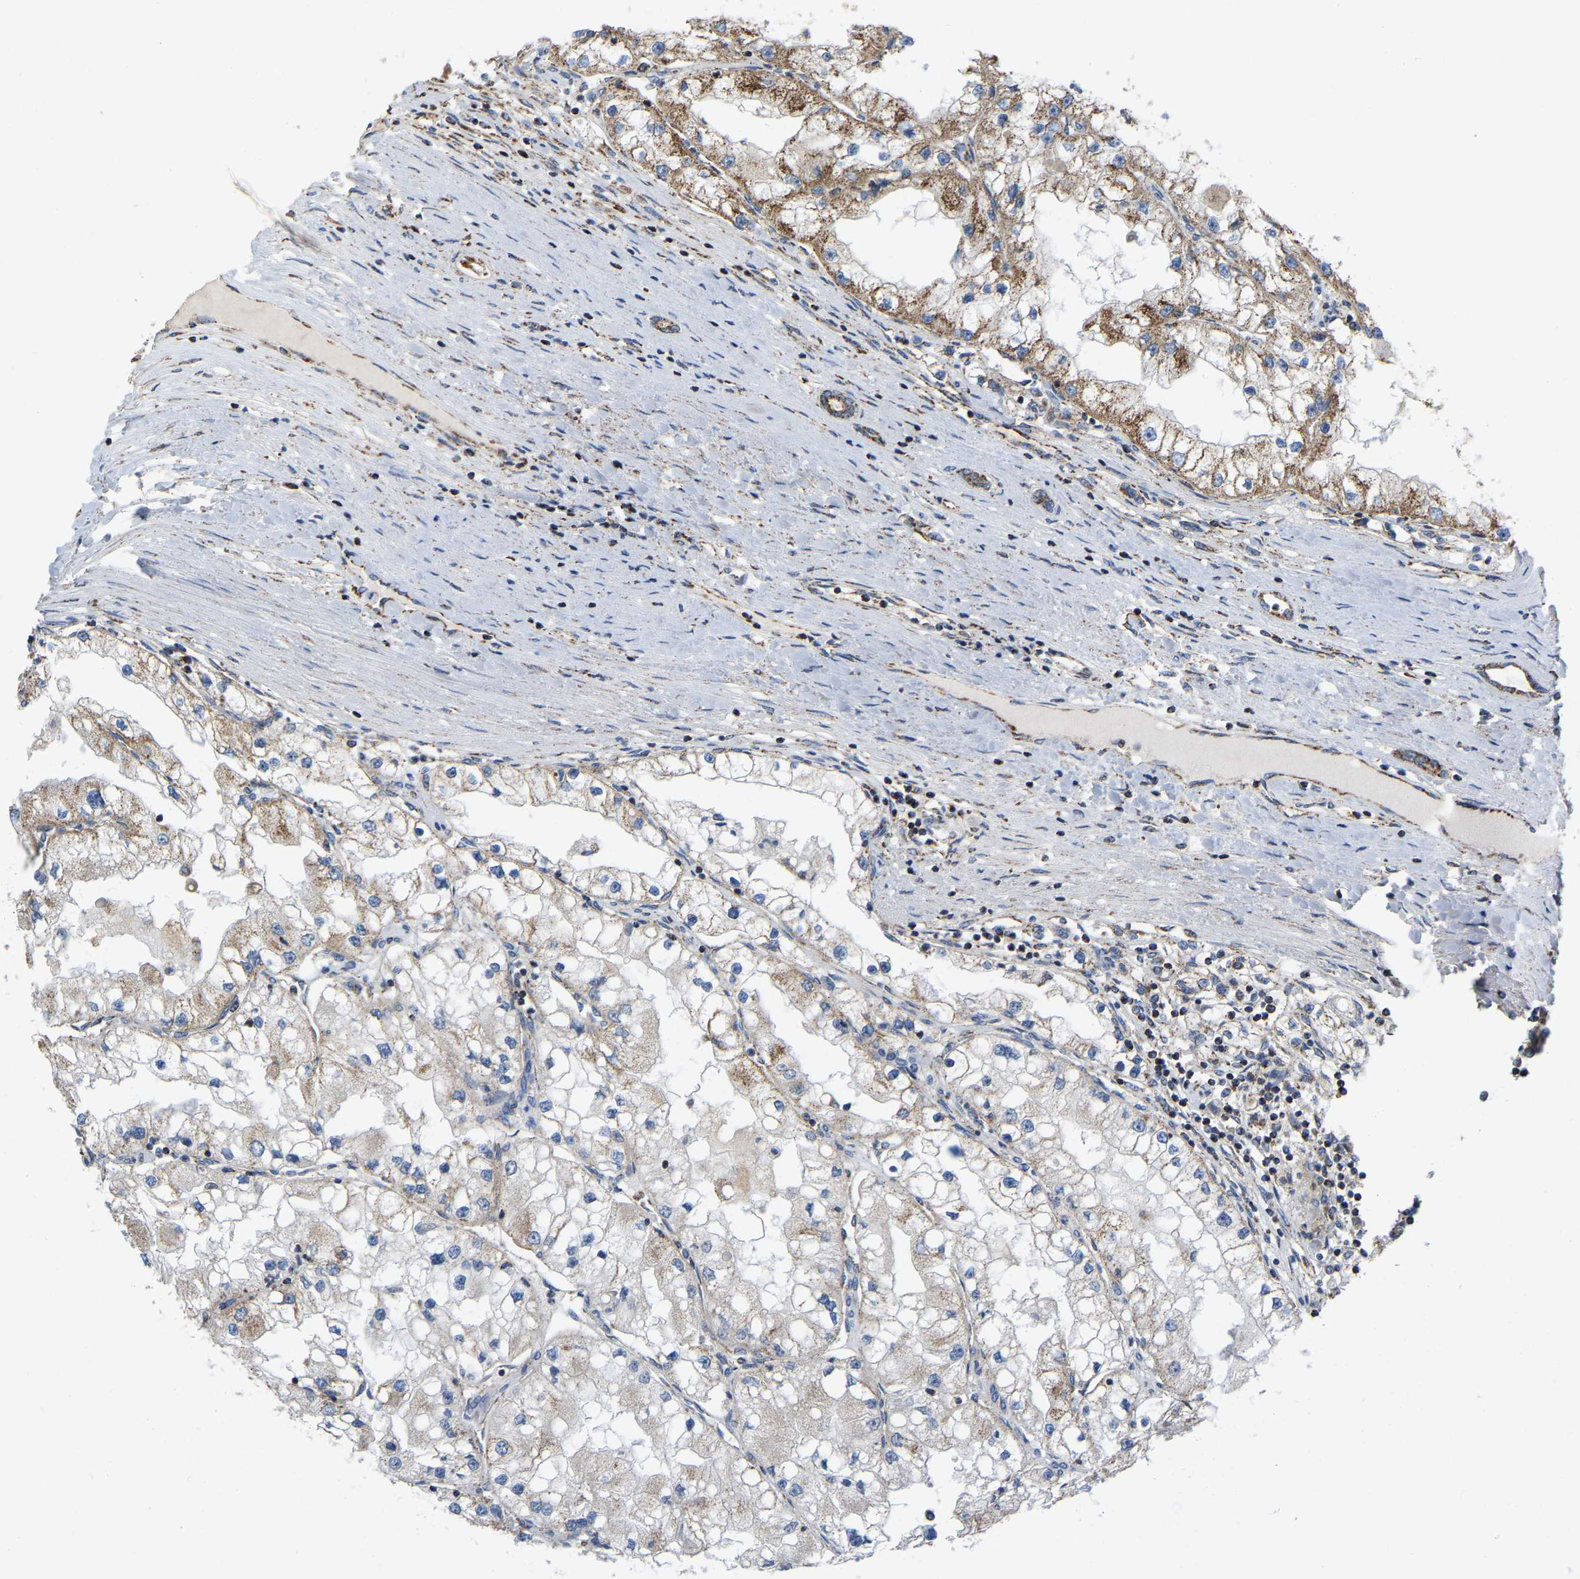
{"staining": {"intensity": "moderate", "quantity": "25%-75%", "location": "cytoplasmic/membranous"}, "tissue": "renal cancer", "cell_type": "Tumor cells", "image_type": "cancer", "snomed": [{"axis": "morphology", "description": "Adenocarcinoma, NOS"}, {"axis": "topography", "description": "Kidney"}], "caption": "Protein expression by immunohistochemistry demonstrates moderate cytoplasmic/membranous expression in approximately 25%-75% of tumor cells in adenocarcinoma (renal).", "gene": "CBLB", "patient": {"sex": "male", "age": 68}}